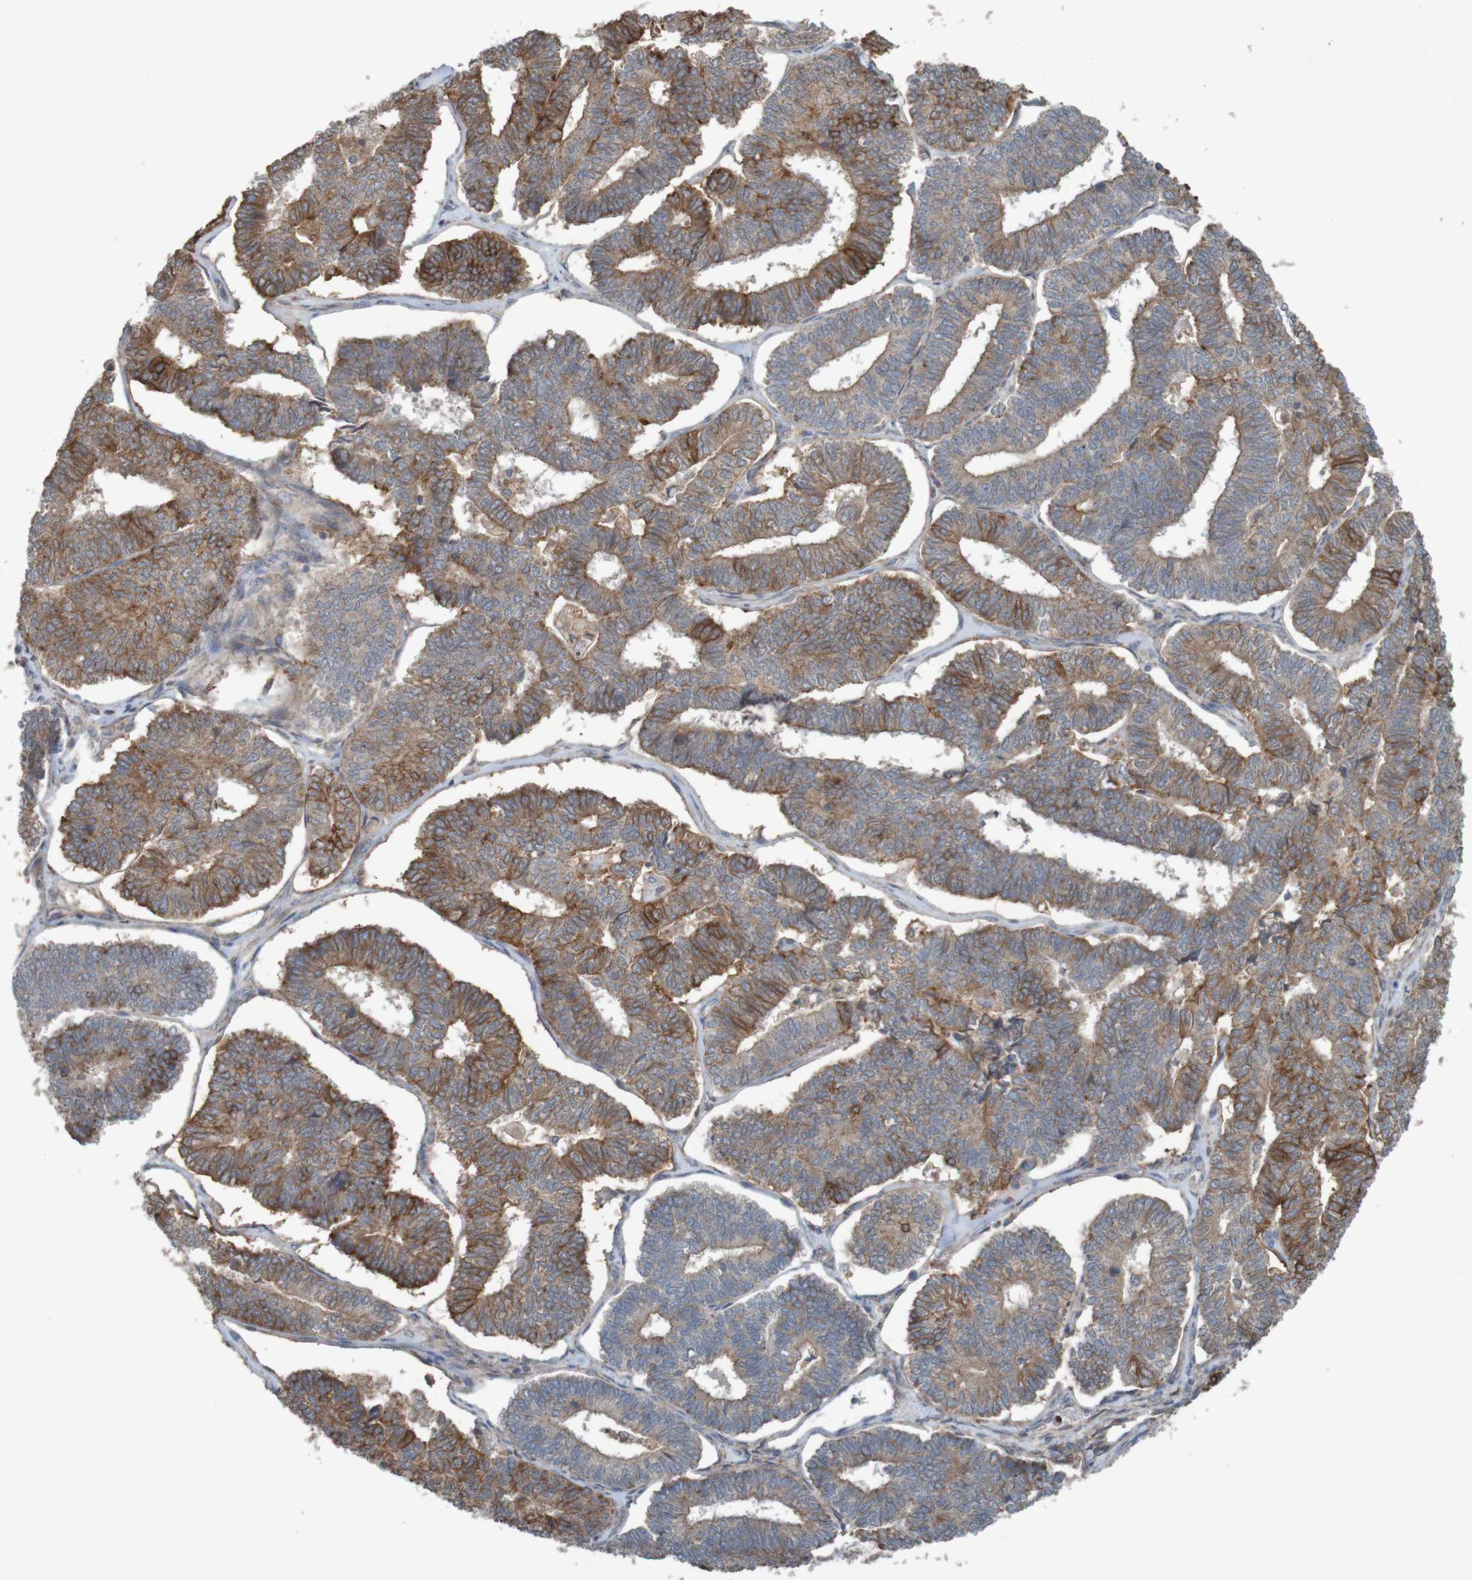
{"staining": {"intensity": "moderate", "quantity": ">75%", "location": "cytoplasmic/membranous"}, "tissue": "endometrial cancer", "cell_type": "Tumor cells", "image_type": "cancer", "snomed": [{"axis": "morphology", "description": "Adenocarcinoma, NOS"}, {"axis": "topography", "description": "Endometrium"}], "caption": "A photomicrograph of endometrial adenocarcinoma stained for a protein reveals moderate cytoplasmic/membranous brown staining in tumor cells.", "gene": "B3GAT2", "patient": {"sex": "female", "age": 70}}